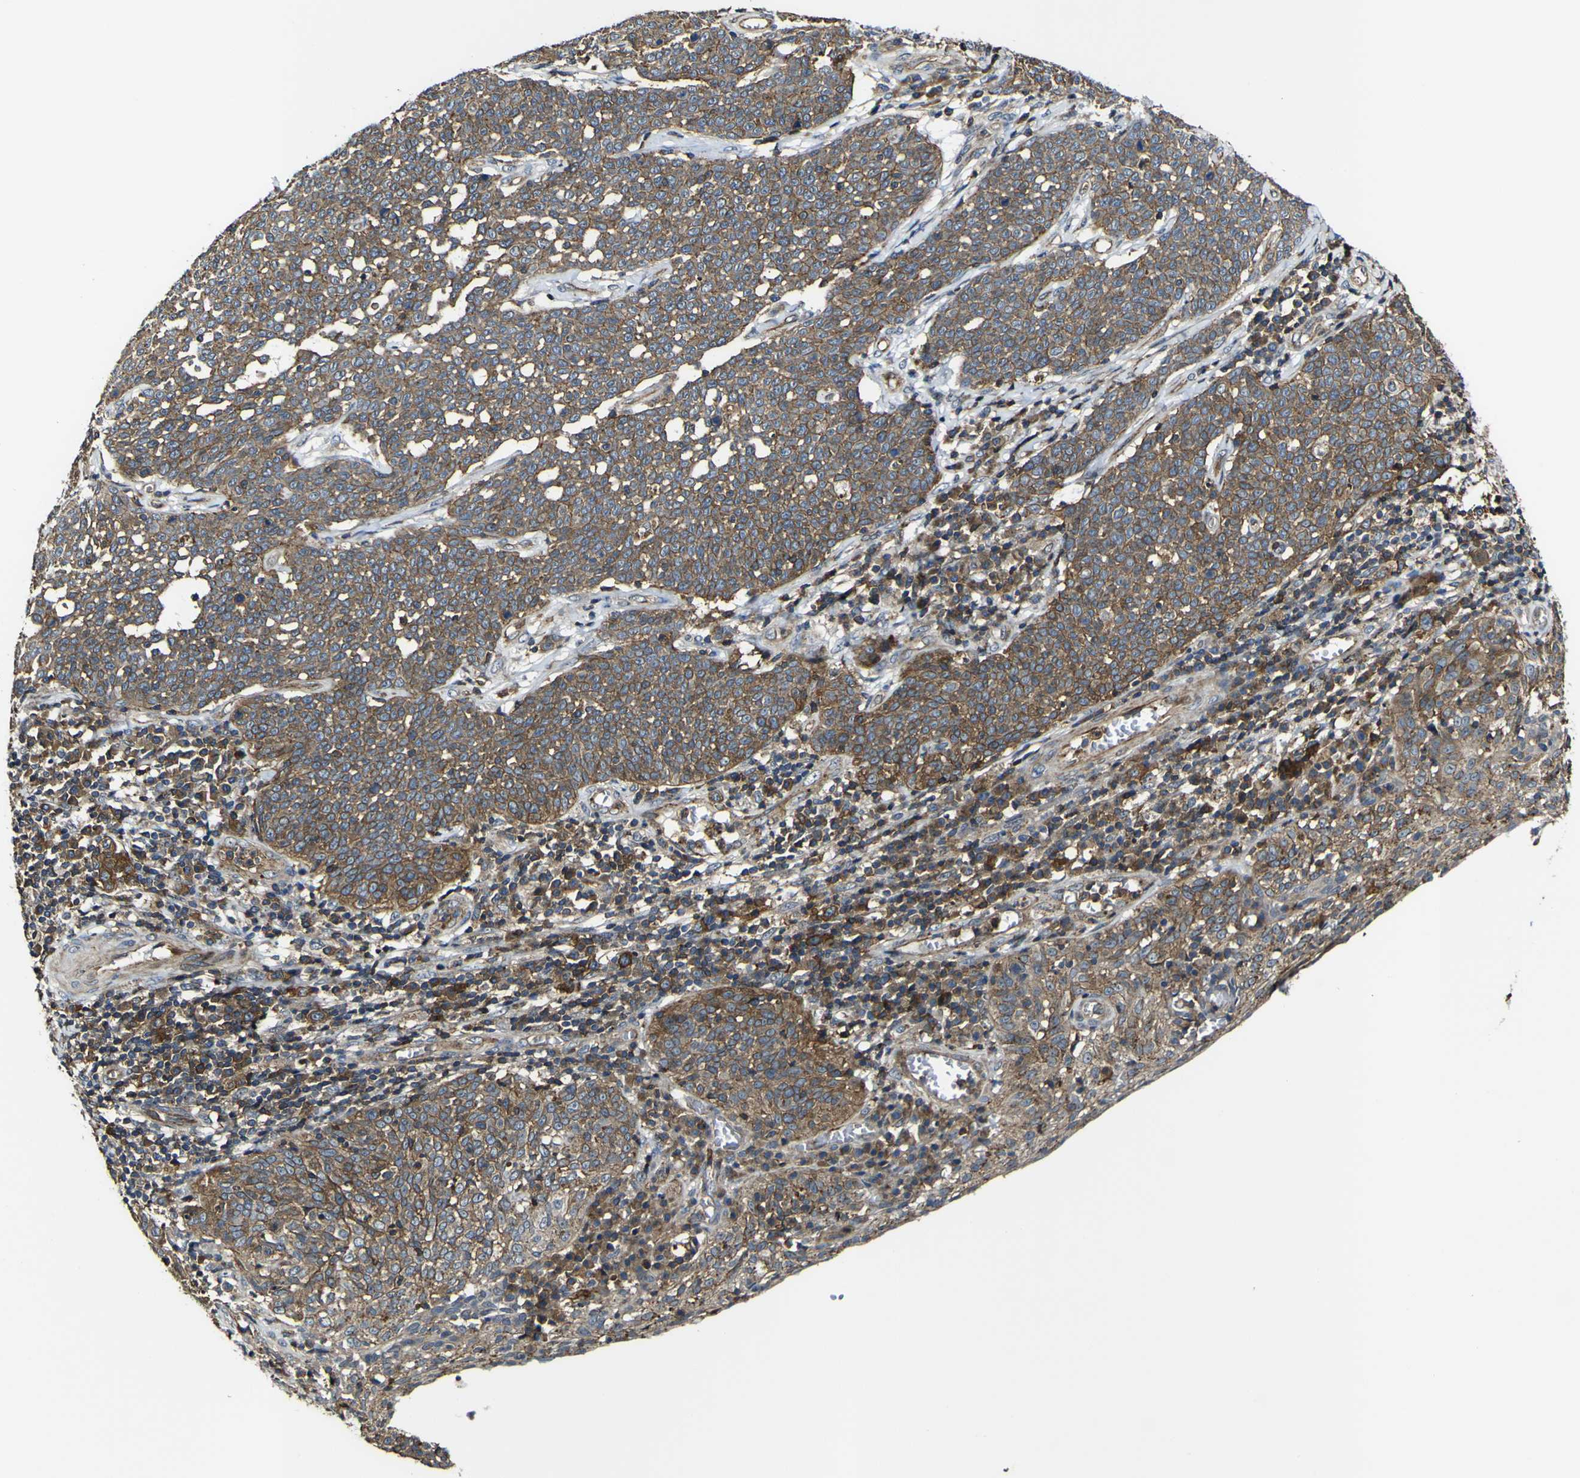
{"staining": {"intensity": "moderate", "quantity": ">75%", "location": "cytoplasmic/membranous"}, "tissue": "cervical cancer", "cell_type": "Tumor cells", "image_type": "cancer", "snomed": [{"axis": "morphology", "description": "Squamous cell carcinoma, NOS"}, {"axis": "topography", "description": "Cervix"}], "caption": "Protein staining by immunohistochemistry shows moderate cytoplasmic/membranous expression in approximately >75% of tumor cells in cervical squamous cell carcinoma.", "gene": "TNIK", "patient": {"sex": "female", "age": 34}}